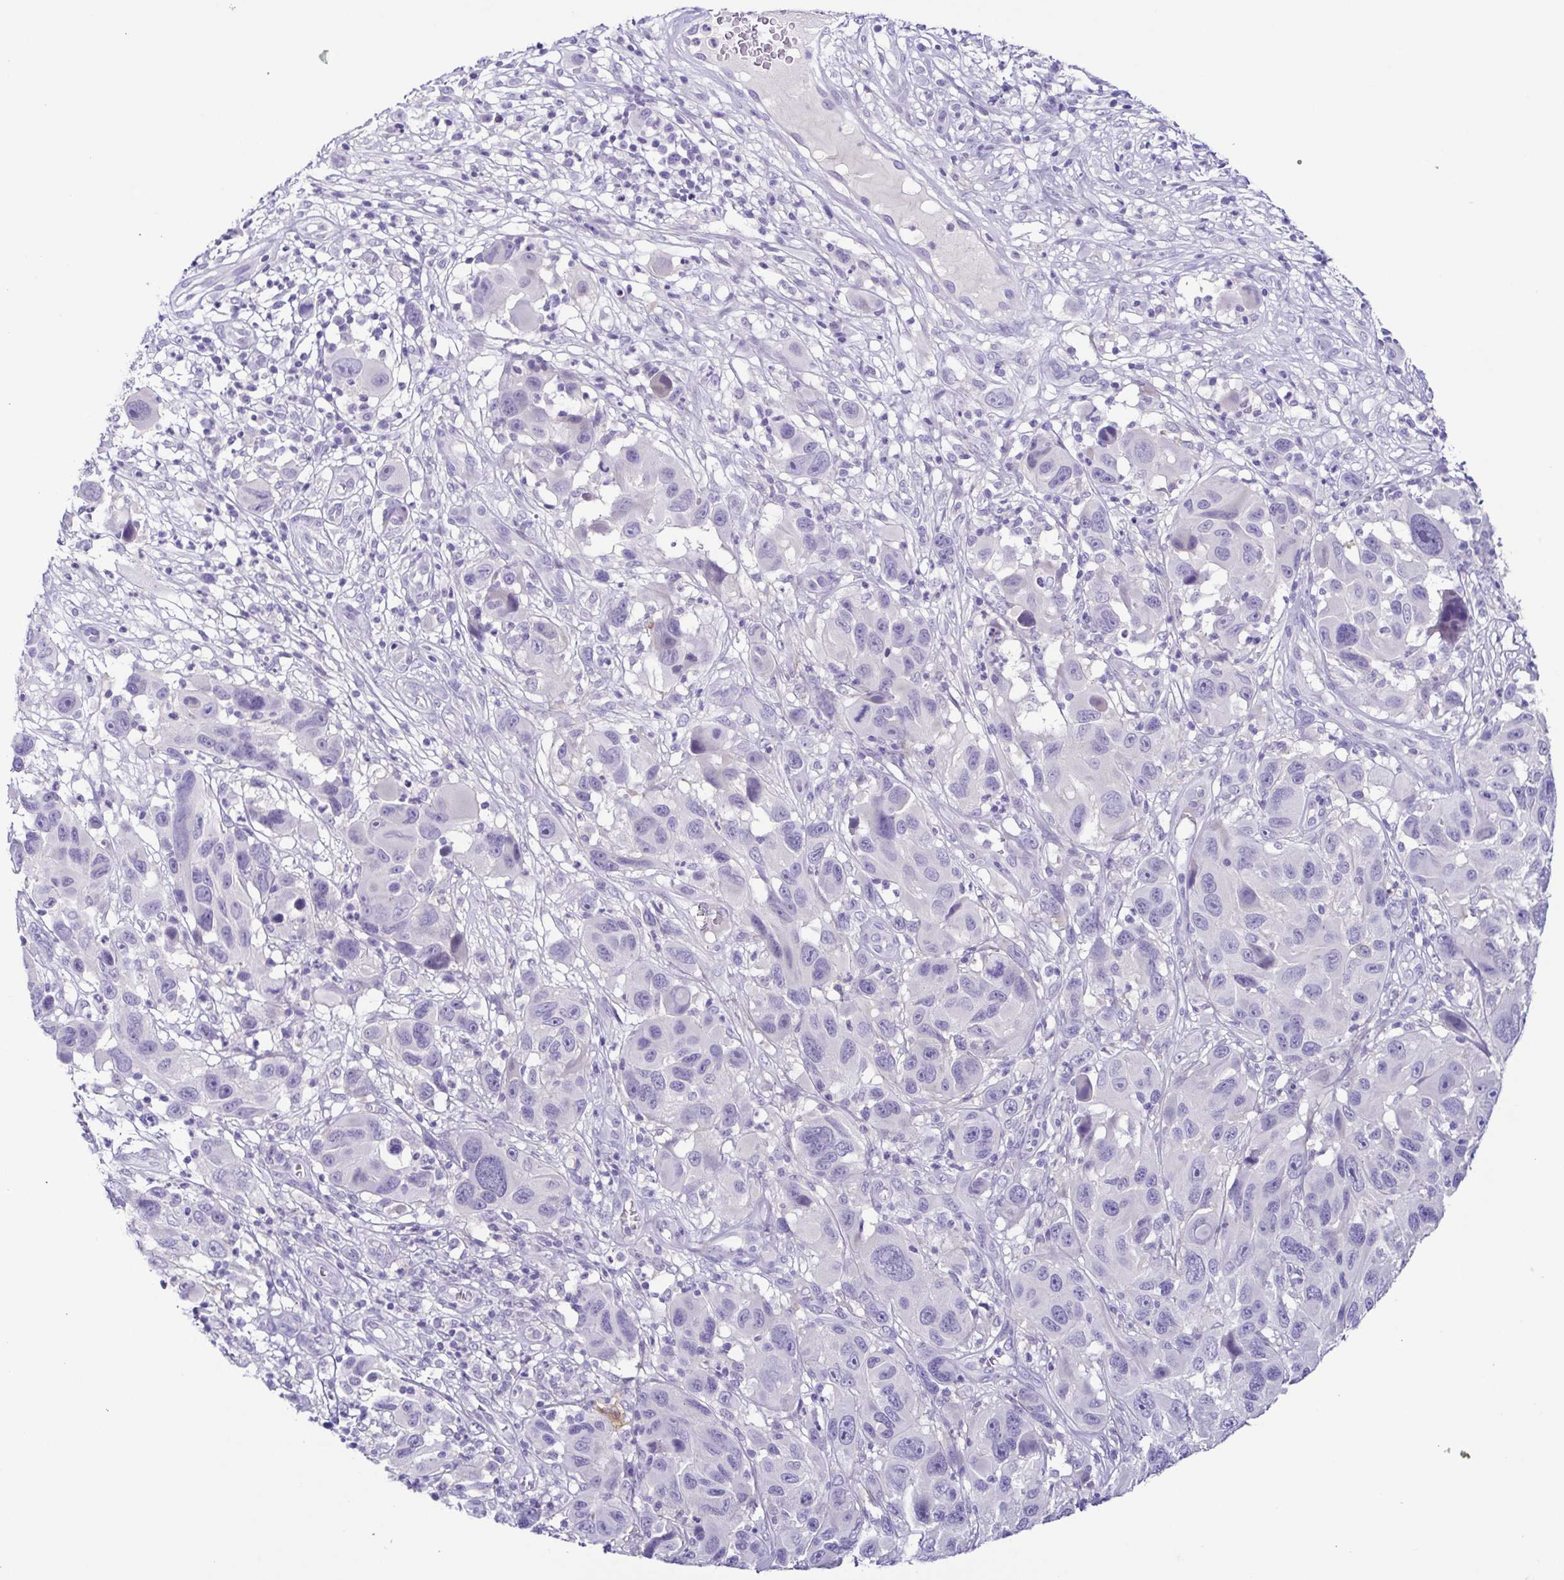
{"staining": {"intensity": "negative", "quantity": "none", "location": "none"}, "tissue": "melanoma", "cell_type": "Tumor cells", "image_type": "cancer", "snomed": [{"axis": "morphology", "description": "Malignant melanoma, NOS"}, {"axis": "topography", "description": "Skin"}], "caption": "A histopathology image of melanoma stained for a protein shows no brown staining in tumor cells. Brightfield microscopy of immunohistochemistry (IHC) stained with DAB (brown) and hematoxylin (blue), captured at high magnification.", "gene": "TERT", "patient": {"sex": "male", "age": 53}}